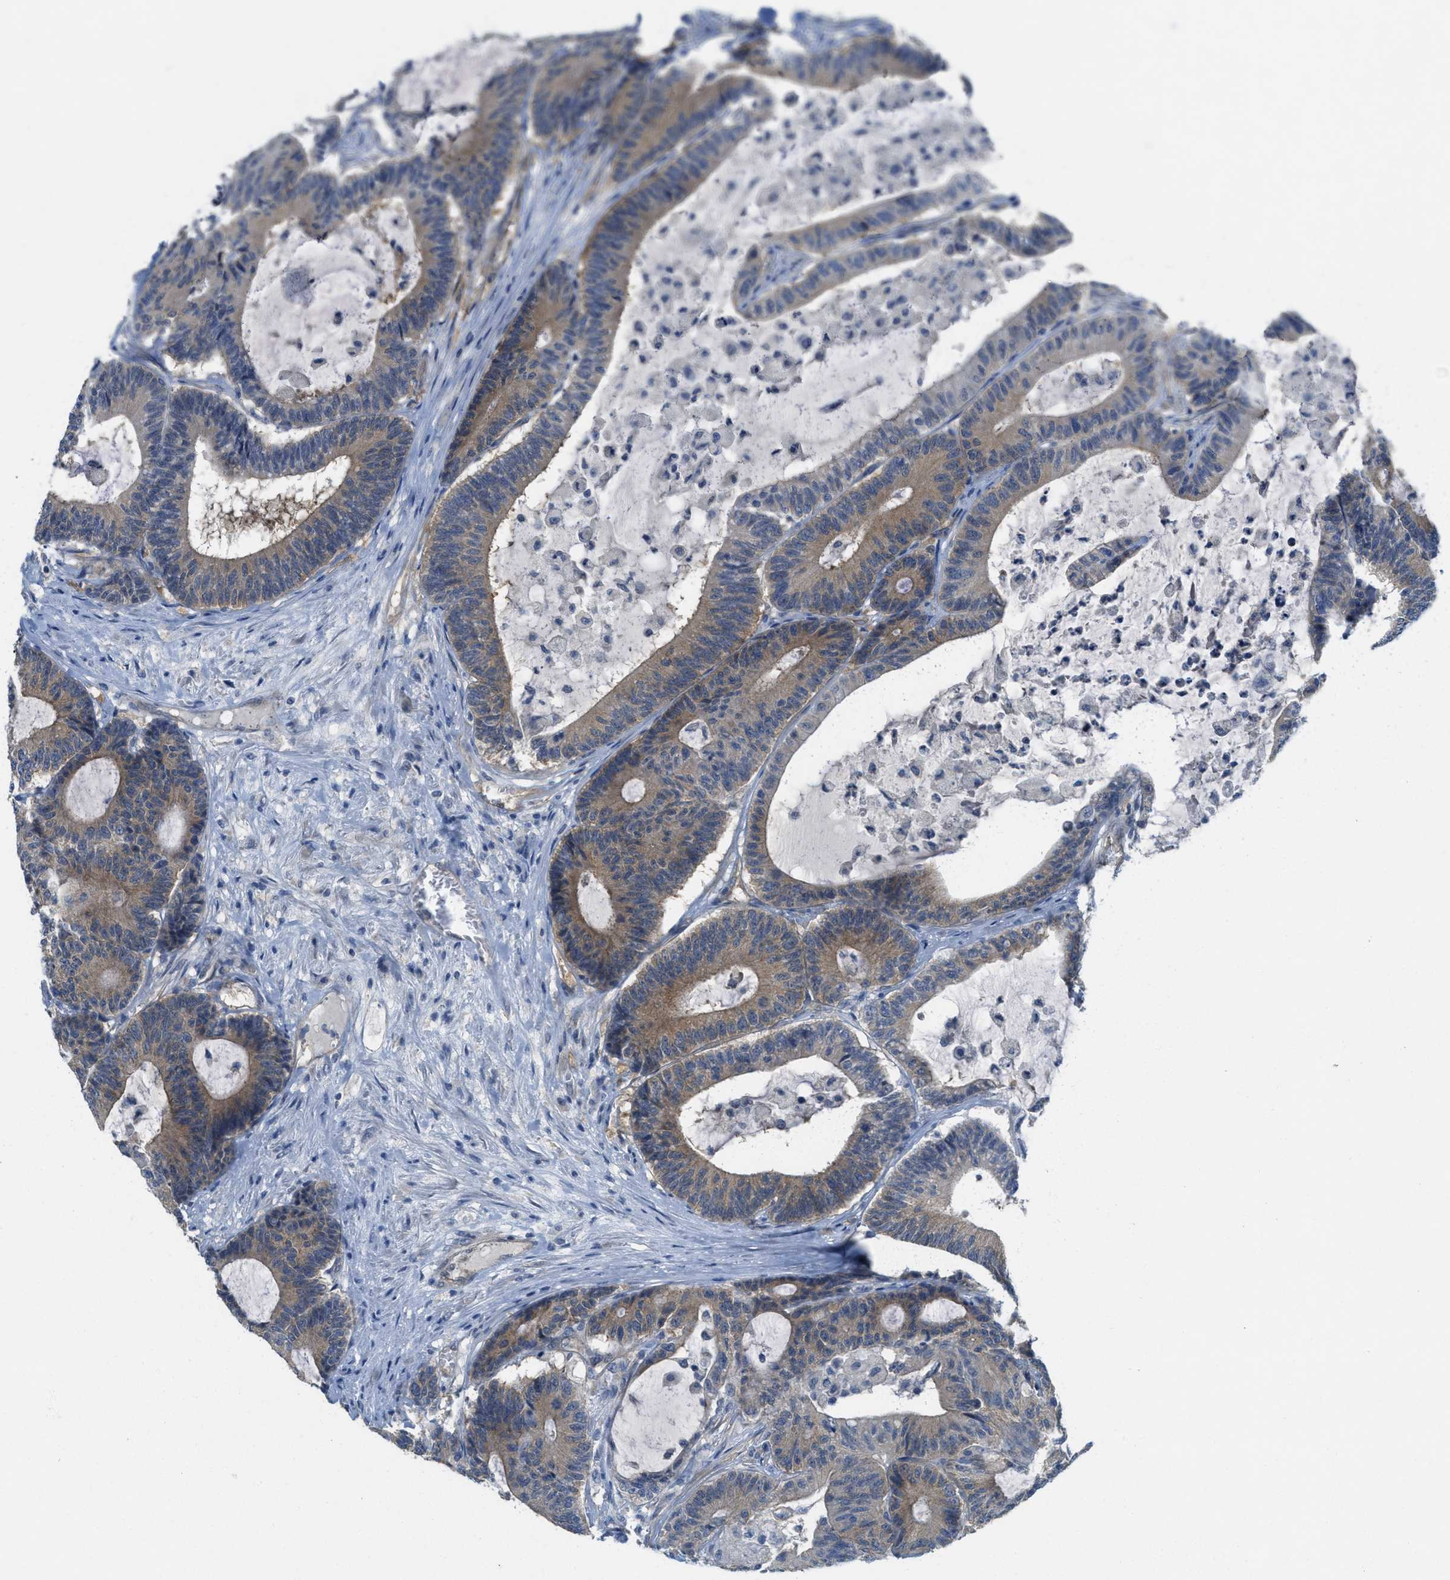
{"staining": {"intensity": "weak", "quantity": ">75%", "location": "cytoplasmic/membranous"}, "tissue": "colorectal cancer", "cell_type": "Tumor cells", "image_type": "cancer", "snomed": [{"axis": "morphology", "description": "Adenocarcinoma, NOS"}, {"axis": "topography", "description": "Colon"}], "caption": "This is an image of immunohistochemistry (IHC) staining of colorectal cancer, which shows weak positivity in the cytoplasmic/membranous of tumor cells.", "gene": "ZFYVE9", "patient": {"sex": "female", "age": 84}}